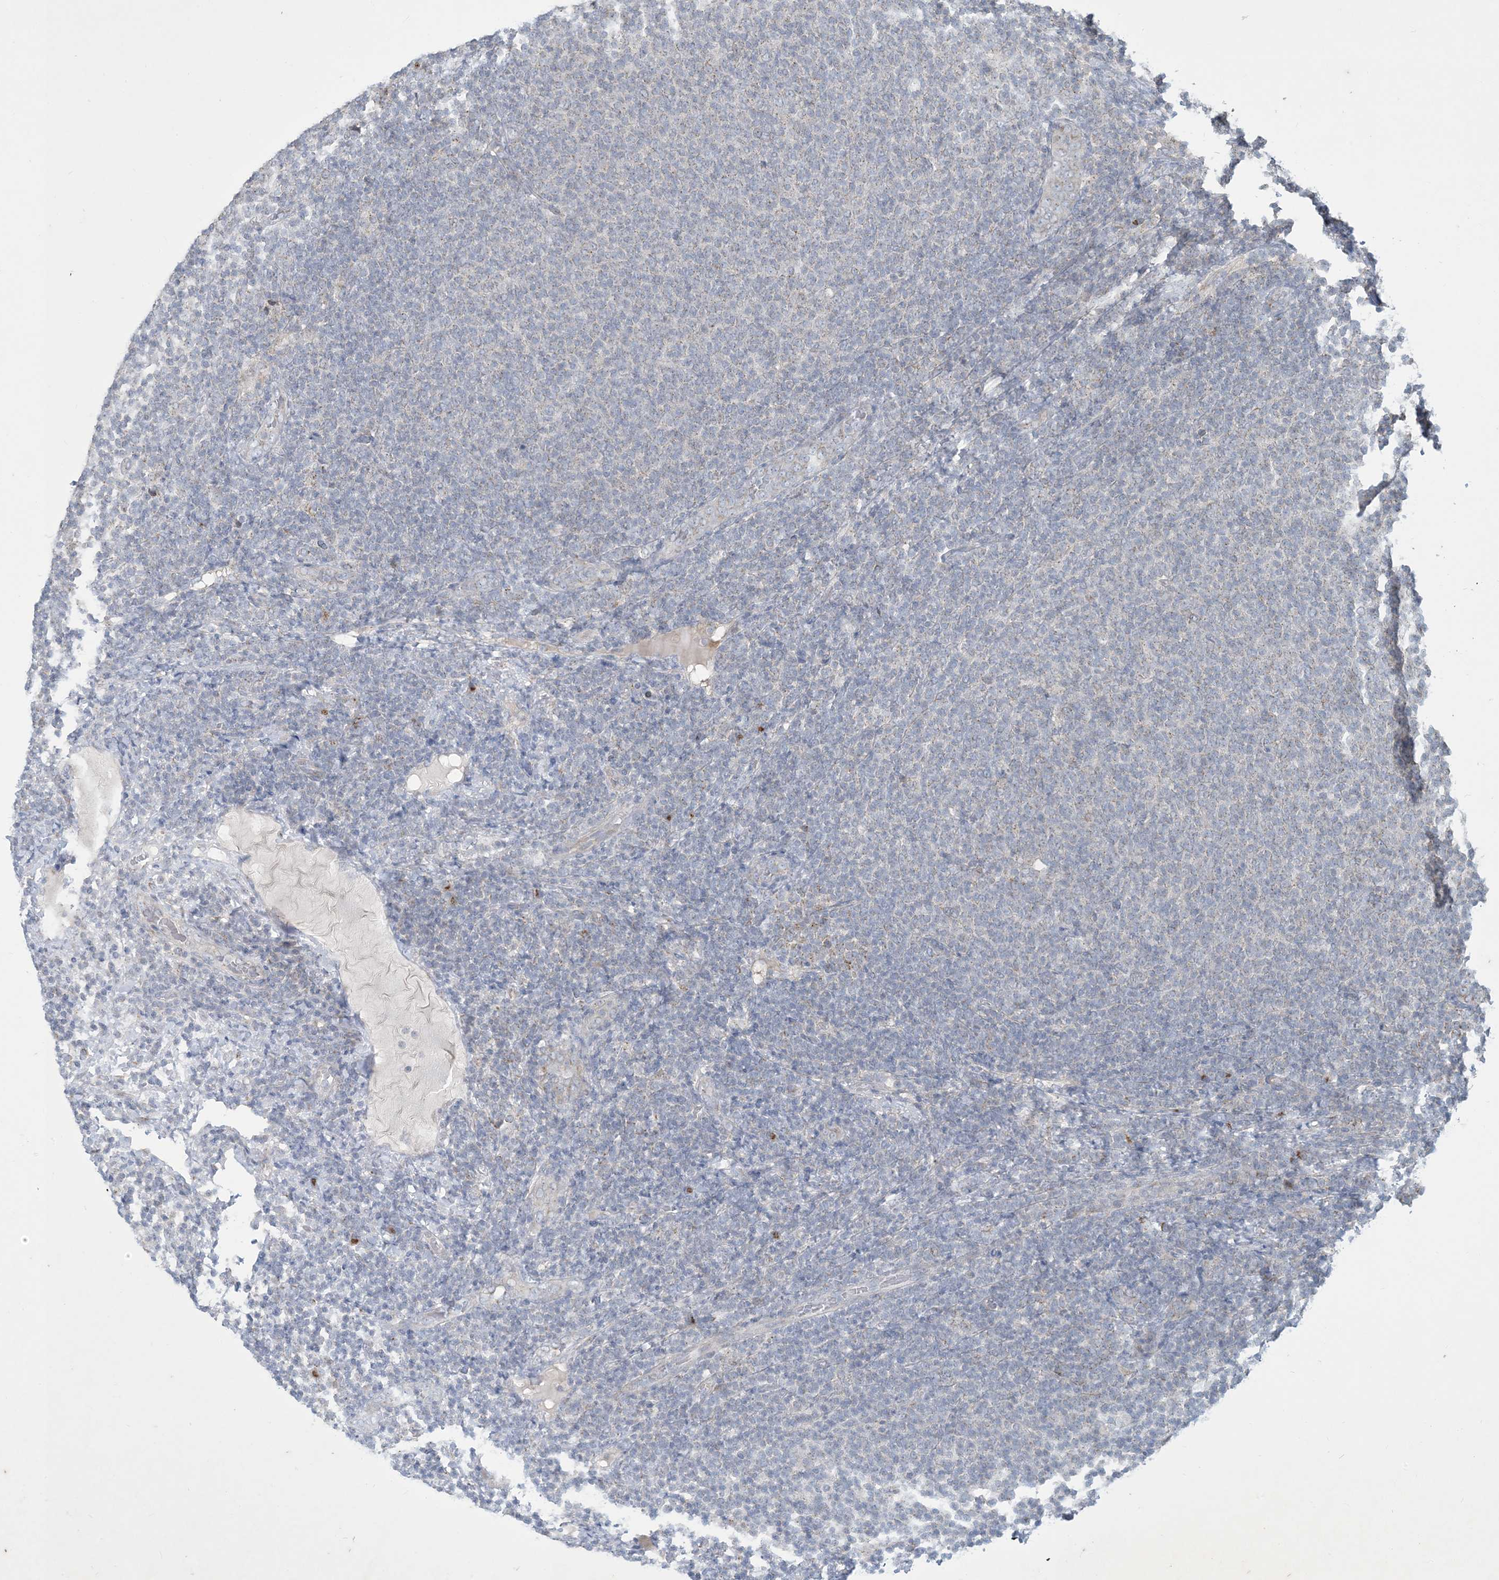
{"staining": {"intensity": "negative", "quantity": "none", "location": "none"}, "tissue": "lymphoma", "cell_type": "Tumor cells", "image_type": "cancer", "snomed": [{"axis": "morphology", "description": "Malignant lymphoma, non-Hodgkin's type, Low grade"}, {"axis": "topography", "description": "Lymph node"}], "caption": "This histopathology image is of lymphoma stained with immunohistochemistry to label a protein in brown with the nuclei are counter-stained blue. There is no positivity in tumor cells.", "gene": "CCDC14", "patient": {"sex": "male", "age": 66}}